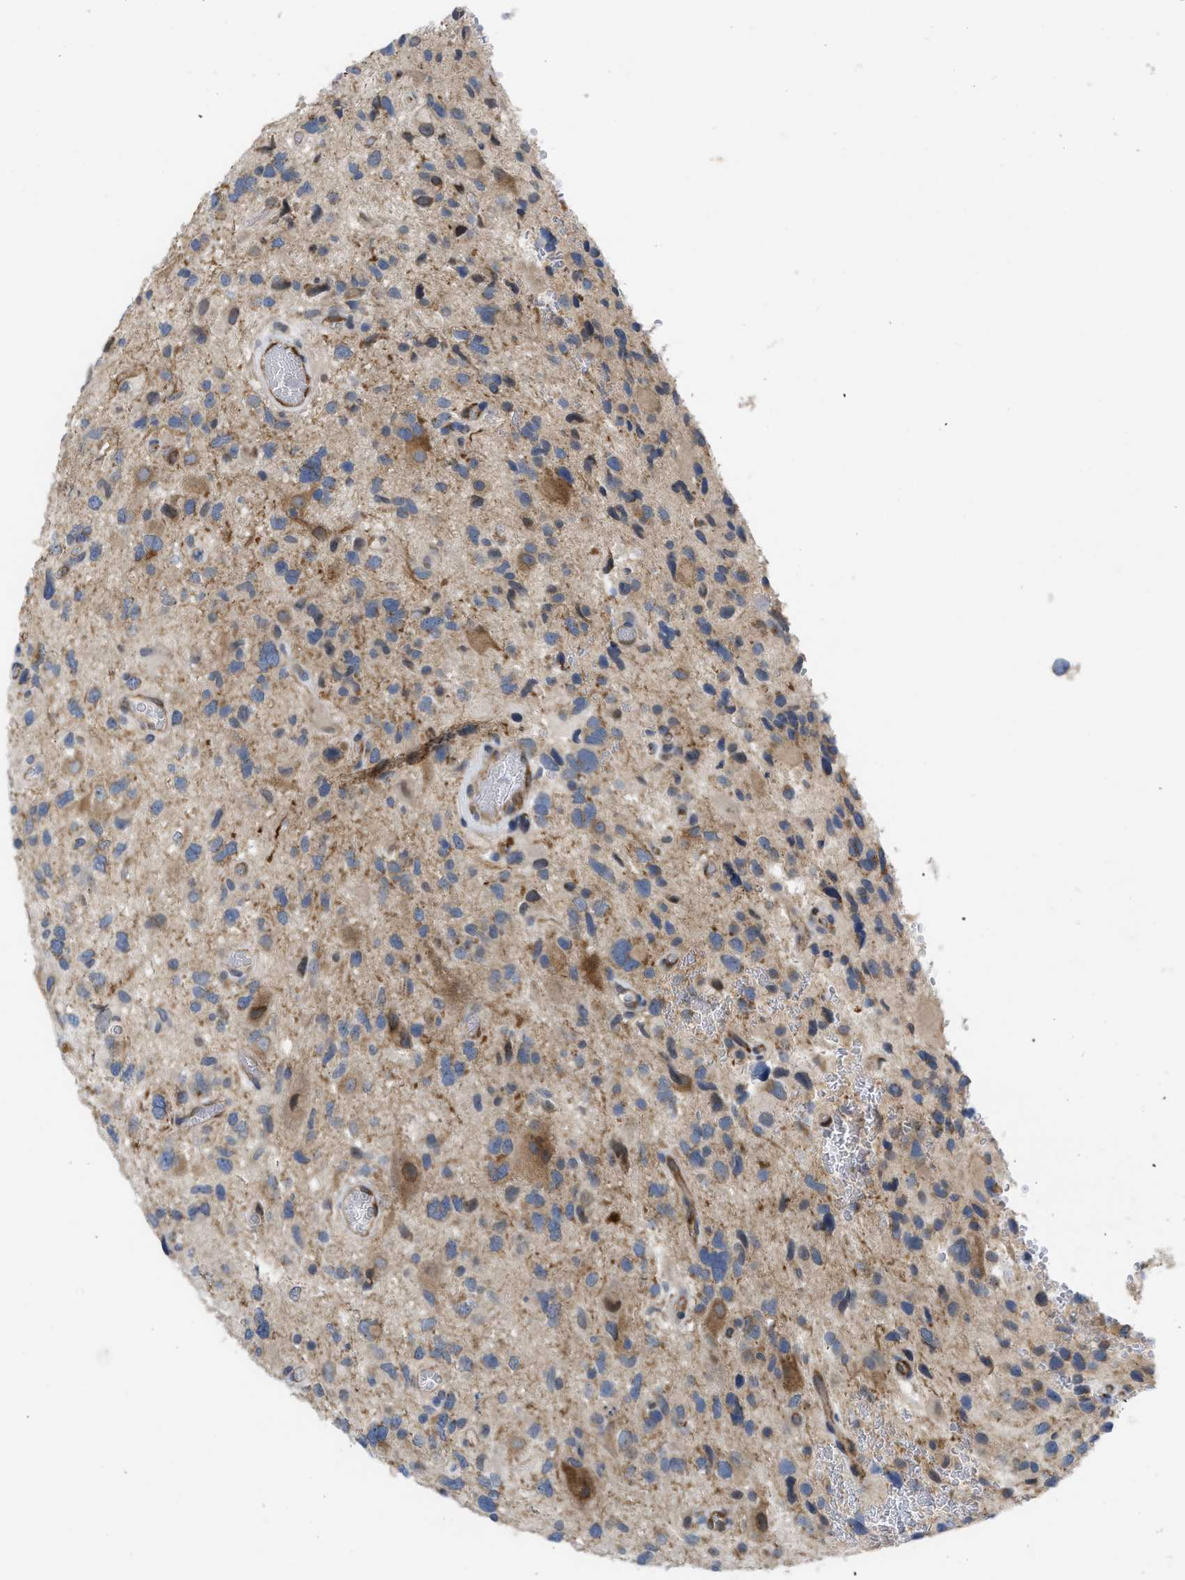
{"staining": {"intensity": "moderate", "quantity": ">75%", "location": "cytoplasmic/membranous"}, "tissue": "glioma", "cell_type": "Tumor cells", "image_type": "cancer", "snomed": [{"axis": "morphology", "description": "Glioma, malignant, High grade"}, {"axis": "topography", "description": "Brain"}], "caption": "A brown stain labels moderate cytoplasmic/membranous positivity of a protein in malignant glioma (high-grade) tumor cells.", "gene": "EOGT", "patient": {"sex": "male", "age": 33}}